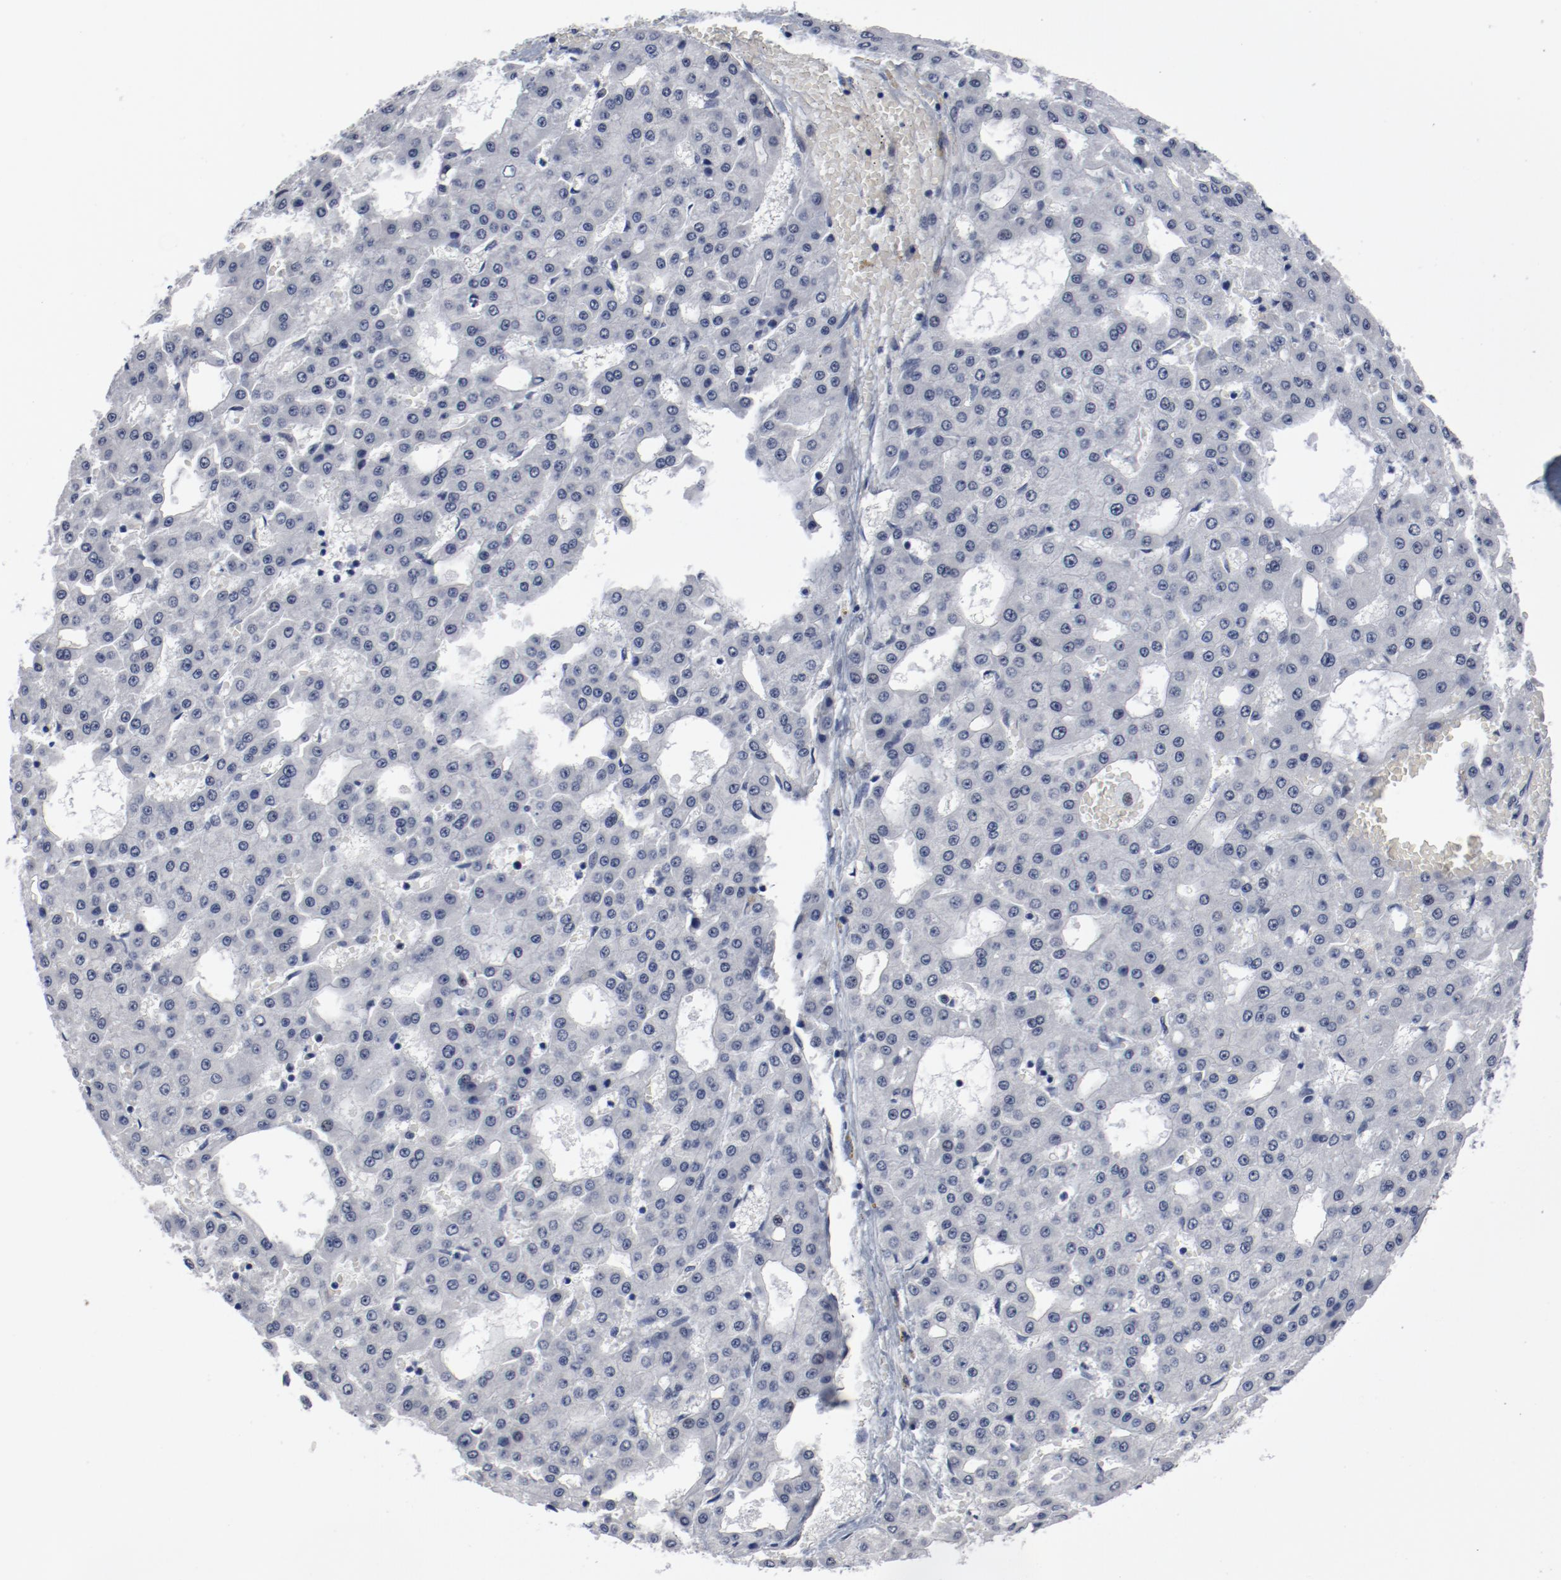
{"staining": {"intensity": "negative", "quantity": "none", "location": "none"}, "tissue": "liver cancer", "cell_type": "Tumor cells", "image_type": "cancer", "snomed": [{"axis": "morphology", "description": "Carcinoma, Hepatocellular, NOS"}, {"axis": "topography", "description": "Liver"}], "caption": "Tumor cells show no significant positivity in liver hepatocellular carcinoma.", "gene": "ANKLE2", "patient": {"sex": "male", "age": 47}}